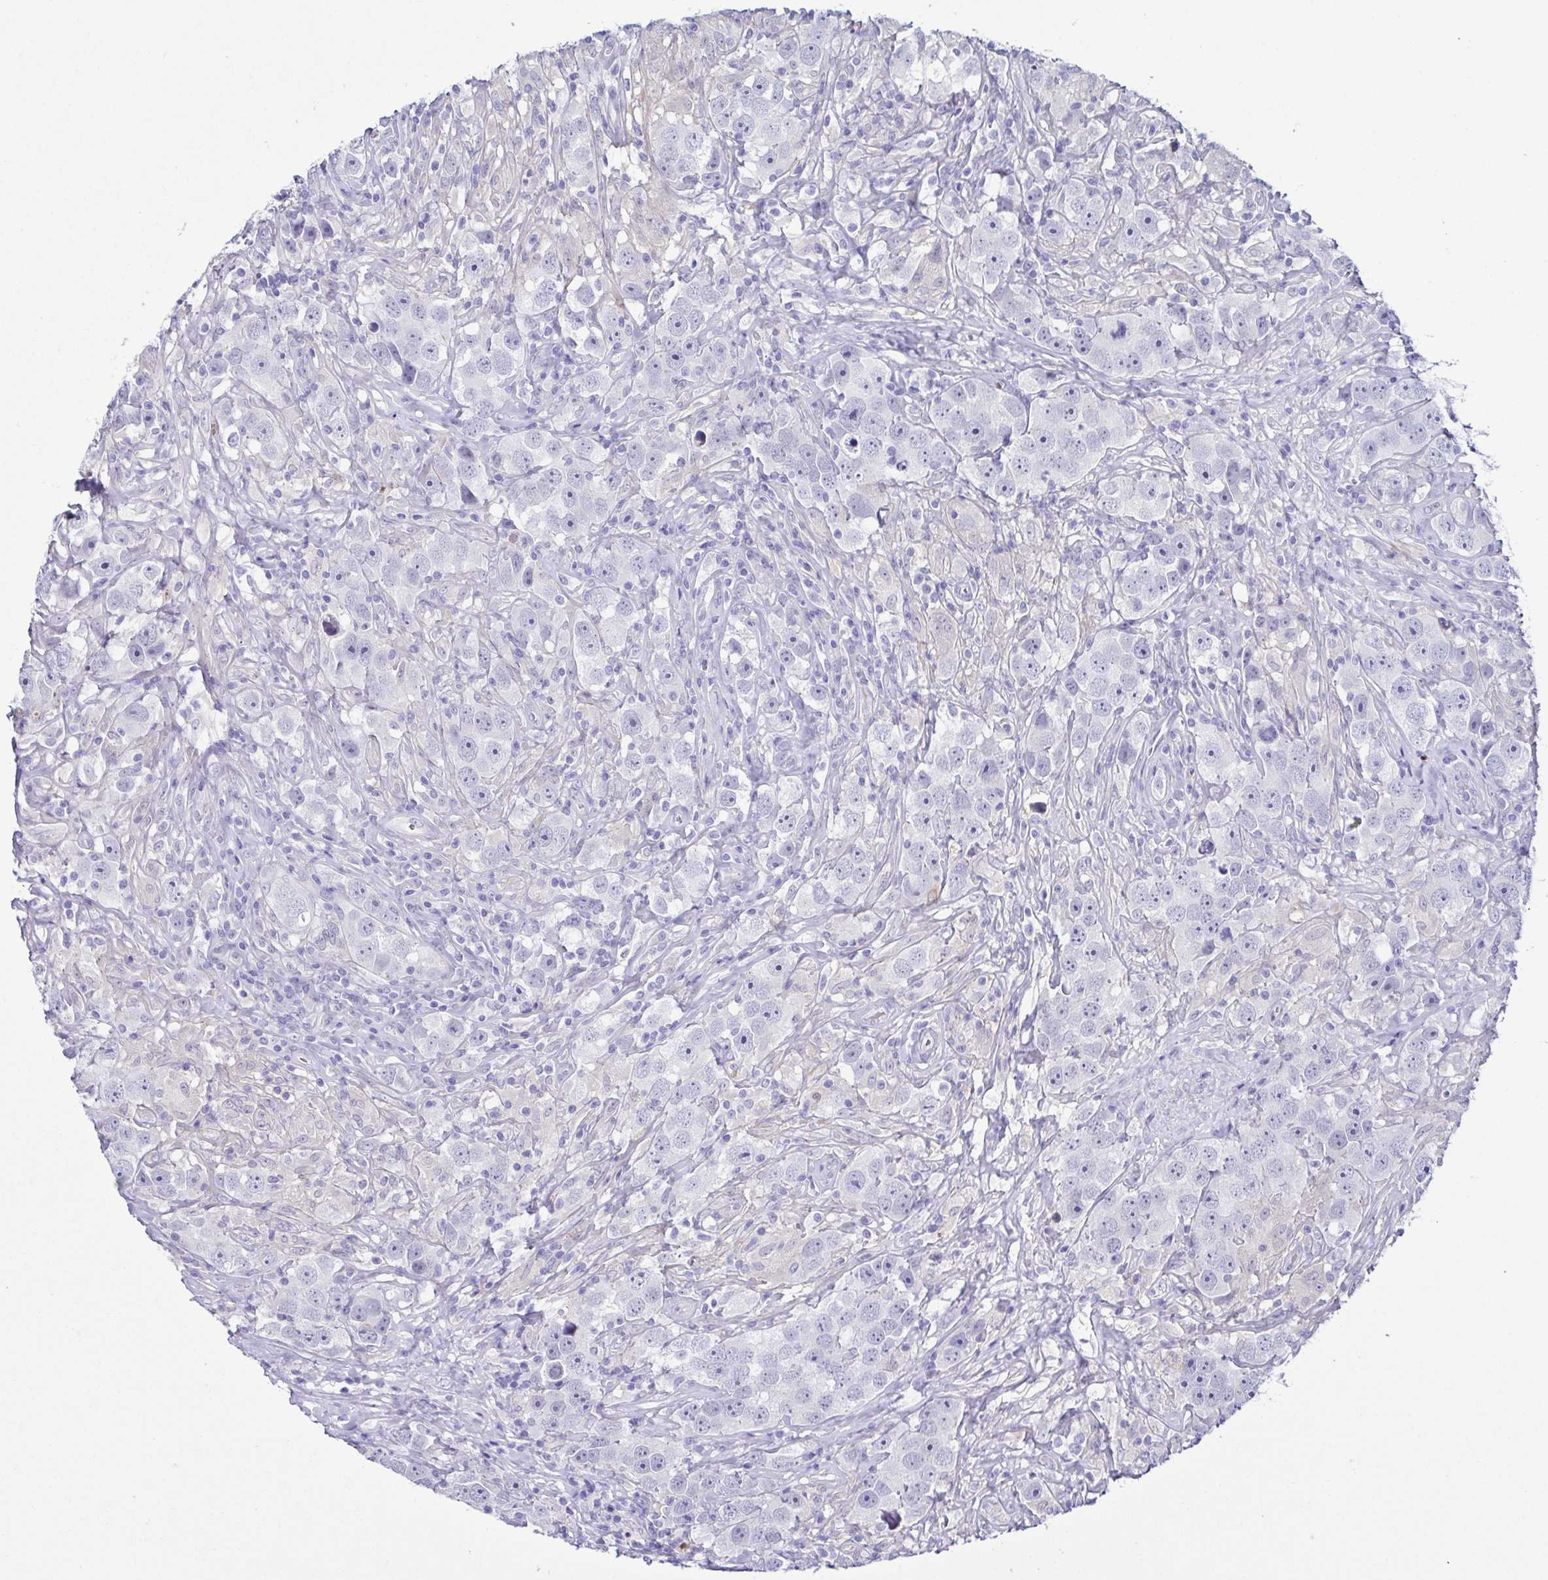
{"staining": {"intensity": "negative", "quantity": "none", "location": "none"}, "tissue": "testis cancer", "cell_type": "Tumor cells", "image_type": "cancer", "snomed": [{"axis": "morphology", "description": "Seminoma, NOS"}, {"axis": "topography", "description": "Testis"}], "caption": "IHC of testis cancer (seminoma) exhibits no positivity in tumor cells.", "gene": "TERT", "patient": {"sex": "male", "age": 49}}